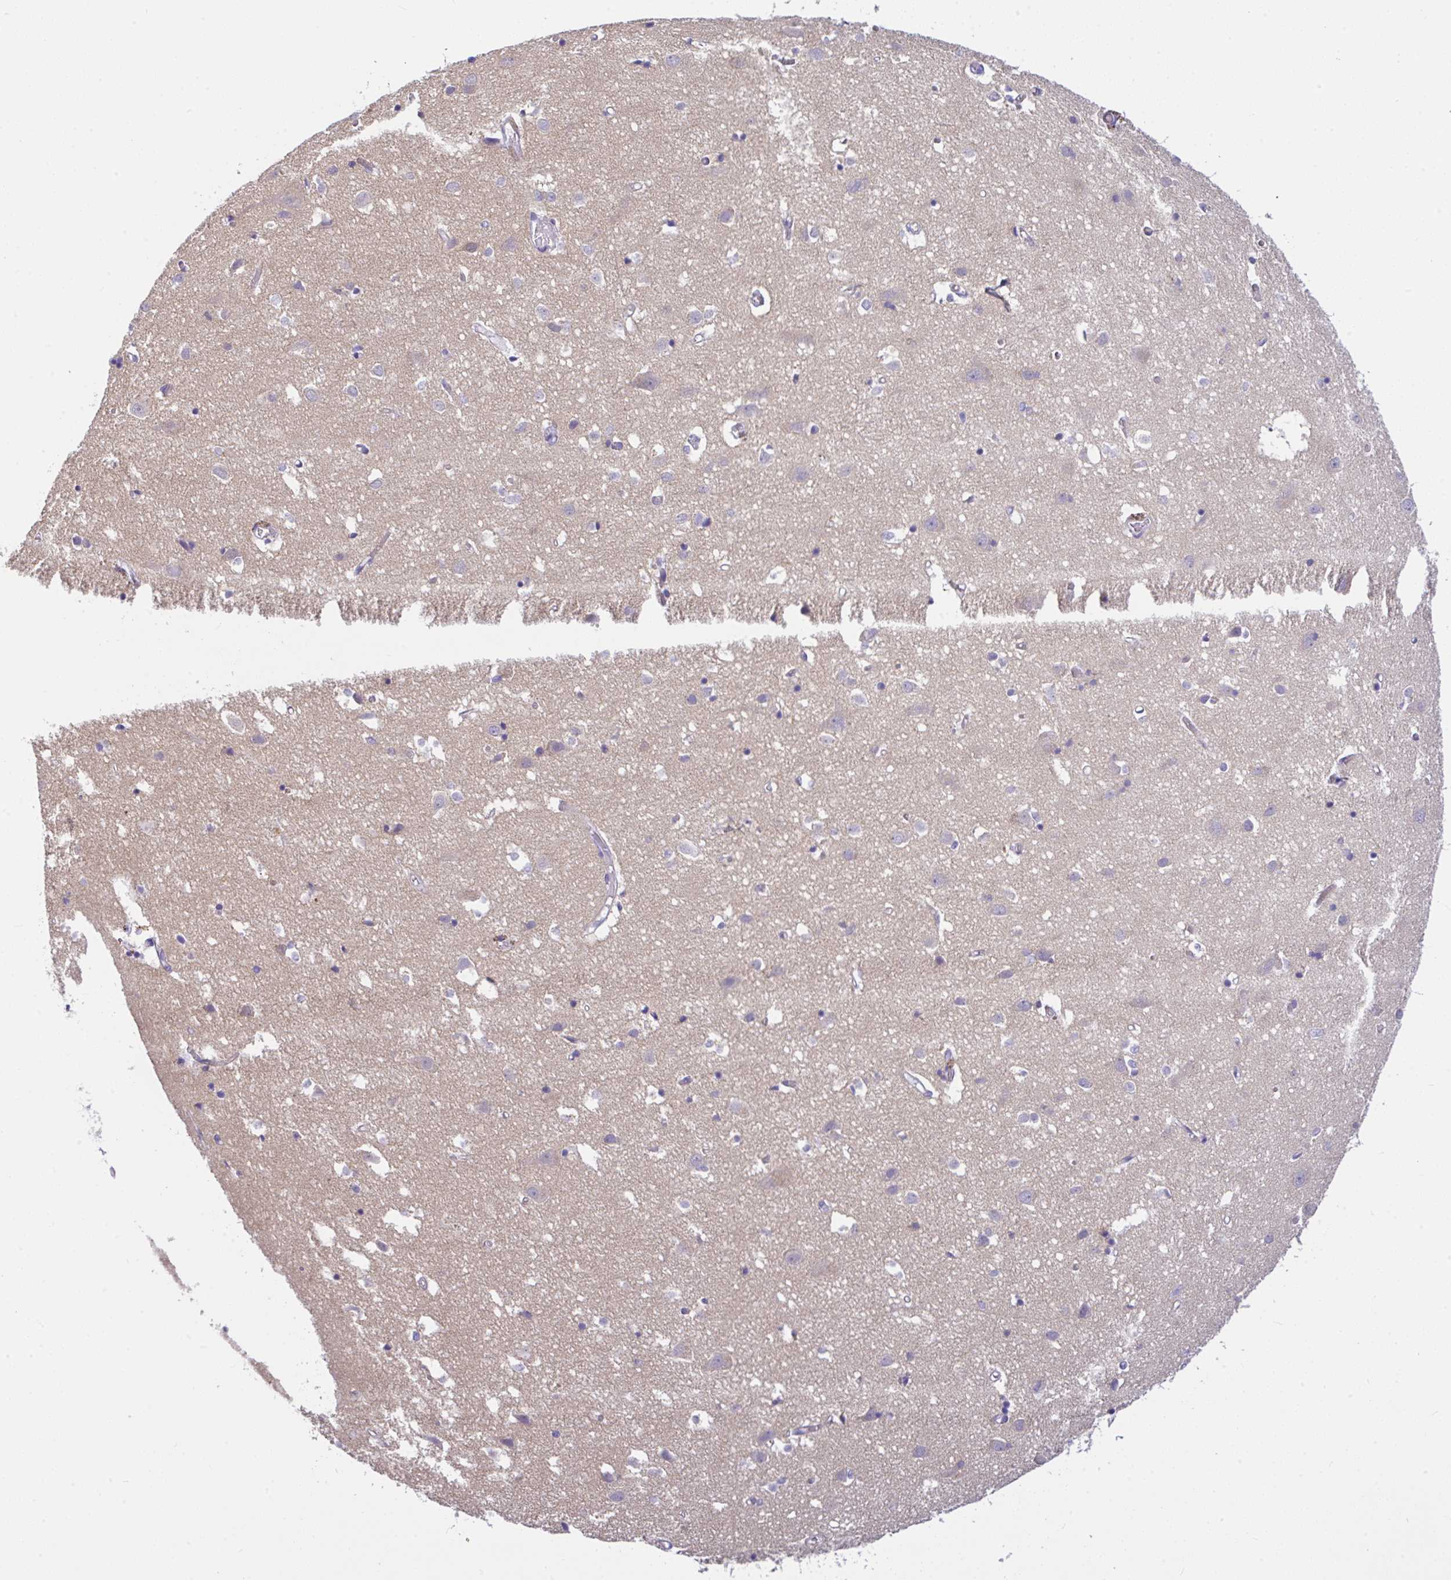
{"staining": {"intensity": "negative", "quantity": "none", "location": "none"}, "tissue": "cerebral cortex", "cell_type": "Endothelial cells", "image_type": "normal", "snomed": [{"axis": "morphology", "description": "Normal tissue, NOS"}, {"axis": "topography", "description": "Cerebral cortex"}], "caption": "This is a histopathology image of IHC staining of unremarkable cerebral cortex, which shows no staining in endothelial cells.", "gene": "SERPINE3", "patient": {"sex": "male", "age": 70}}